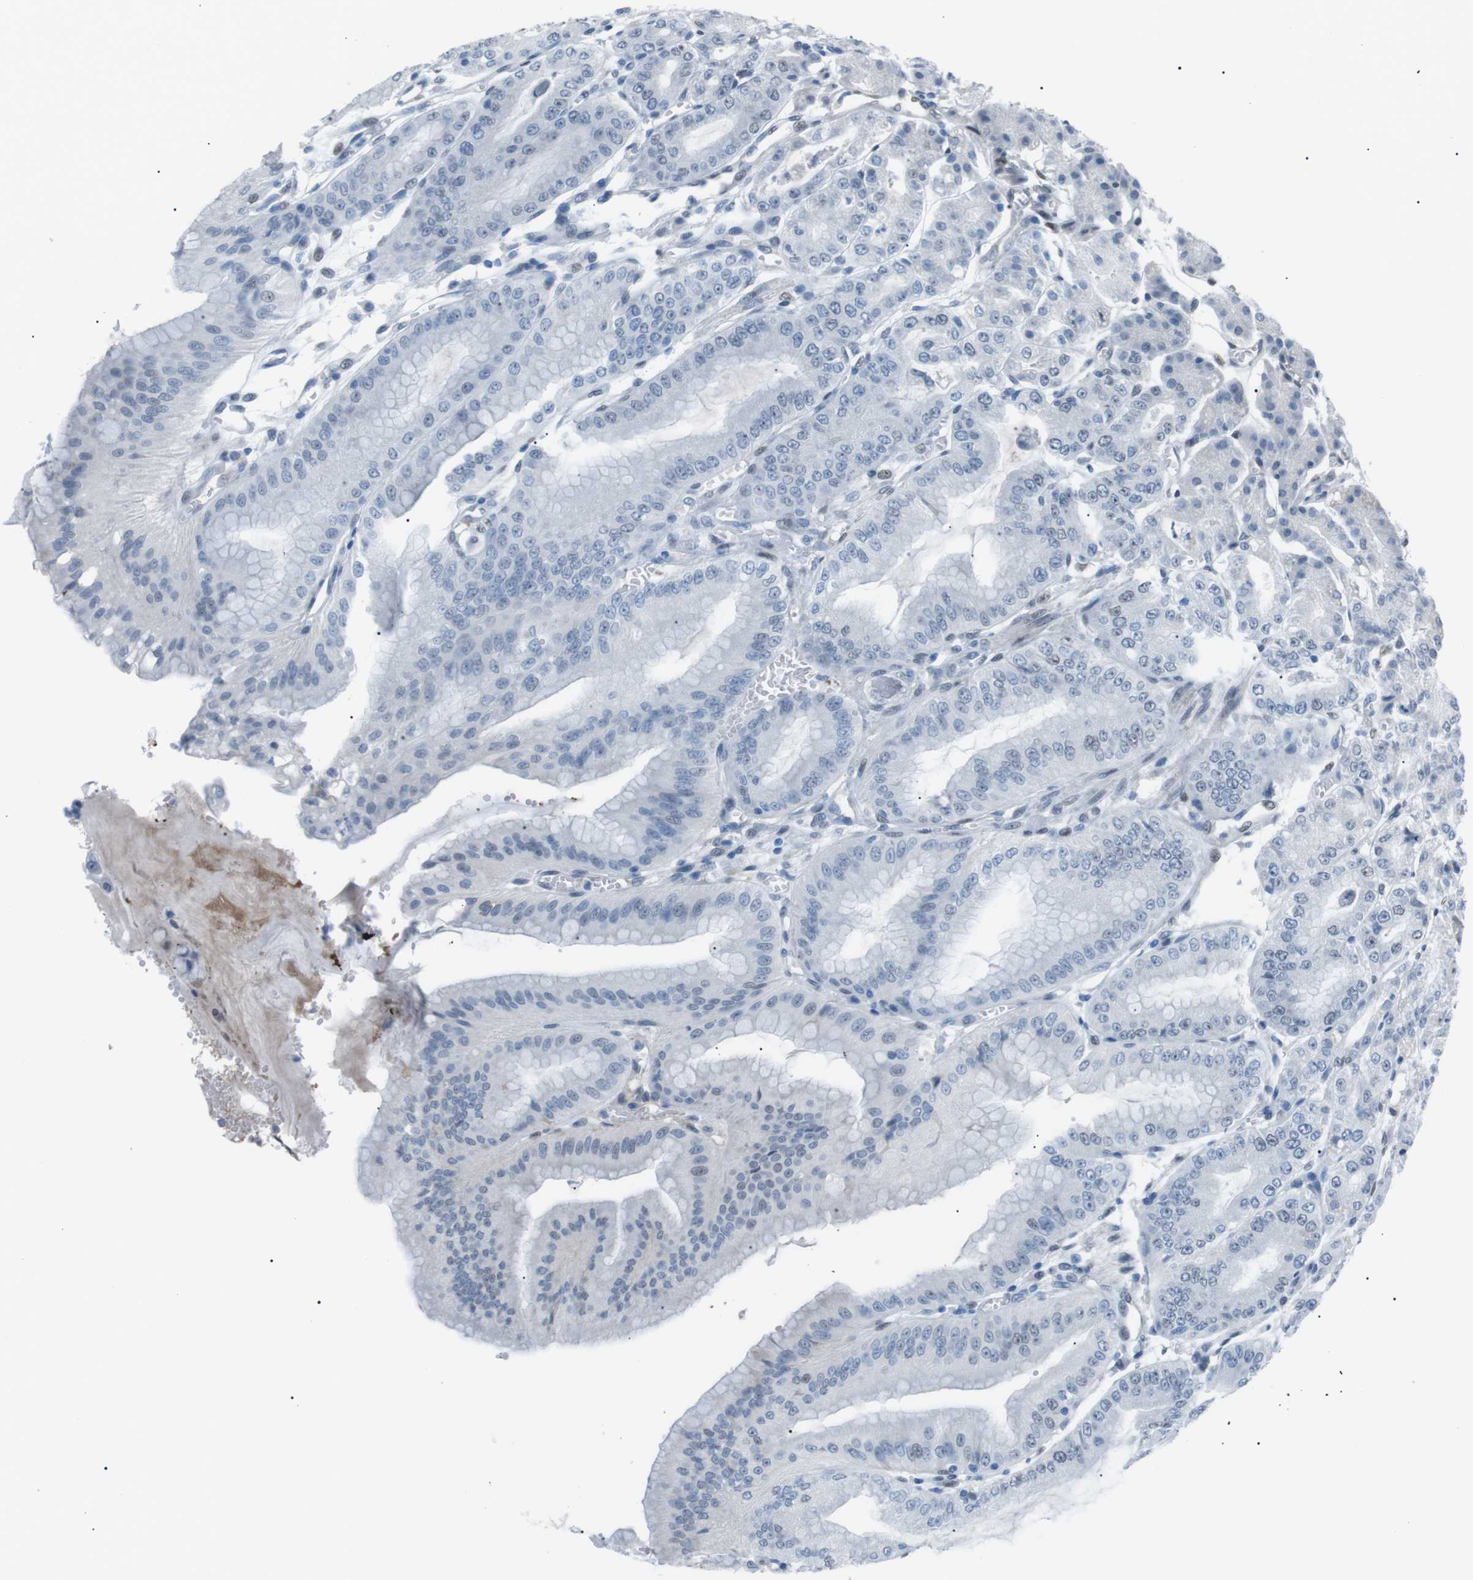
{"staining": {"intensity": "negative", "quantity": "none", "location": "none"}, "tissue": "stomach", "cell_type": "Glandular cells", "image_type": "normal", "snomed": [{"axis": "morphology", "description": "Normal tissue, NOS"}, {"axis": "topography", "description": "Stomach, lower"}], "caption": "Immunohistochemistry (IHC) photomicrograph of unremarkable human stomach stained for a protein (brown), which shows no staining in glandular cells. (DAB (3,3'-diaminobenzidine) IHC, high magnification).", "gene": "SRPK2", "patient": {"sex": "male", "age": 71}}